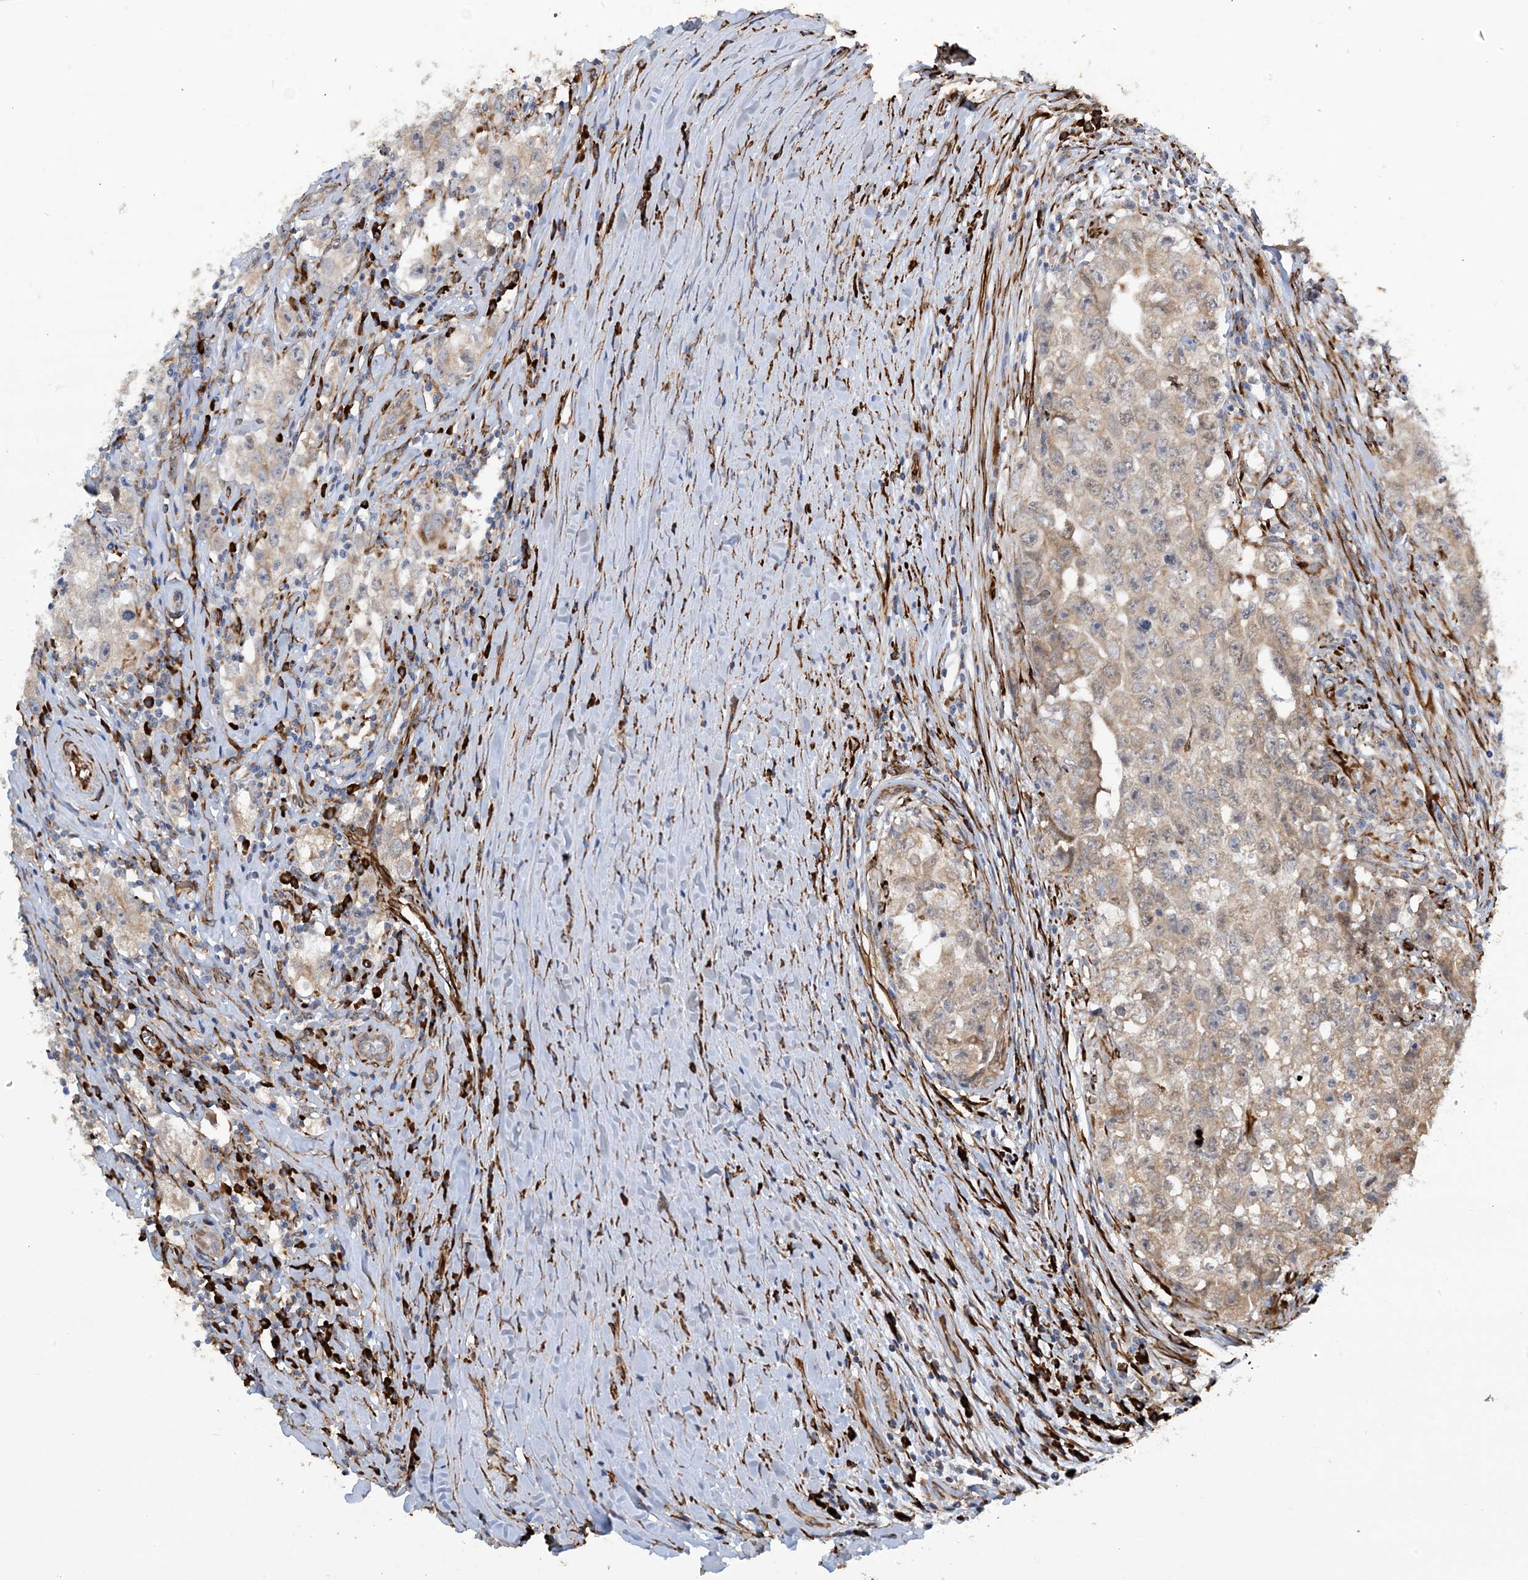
{"staining": {"intensity": "weak", "quantity": "25%-75%", "location": "cytoplasmic/membranous"}, "tissue": "testis cancer", "cell_type": "Tumor cells", "image_type": "cancer", "snomed": [{"axis": "morphology", "description": "Seminoma, NOS"}, {"axis": "morphology", "description": "Carcinoma, Embryonal, NOS"}, {"axis": "topography", "description": "Testis"}], "caption": "Immunohistochemical staining of human testis seminoma exhibits low levels of weak cytoplasmic/membranous protein expression in about 25%-75% of tumor cells. Using DAB (brown) and hematoxylin (blue) stains, captured at high magnification using brightfield microscopy.", "gene": "ZBTB45", "patient": {"sex": "male", "age": 43}}